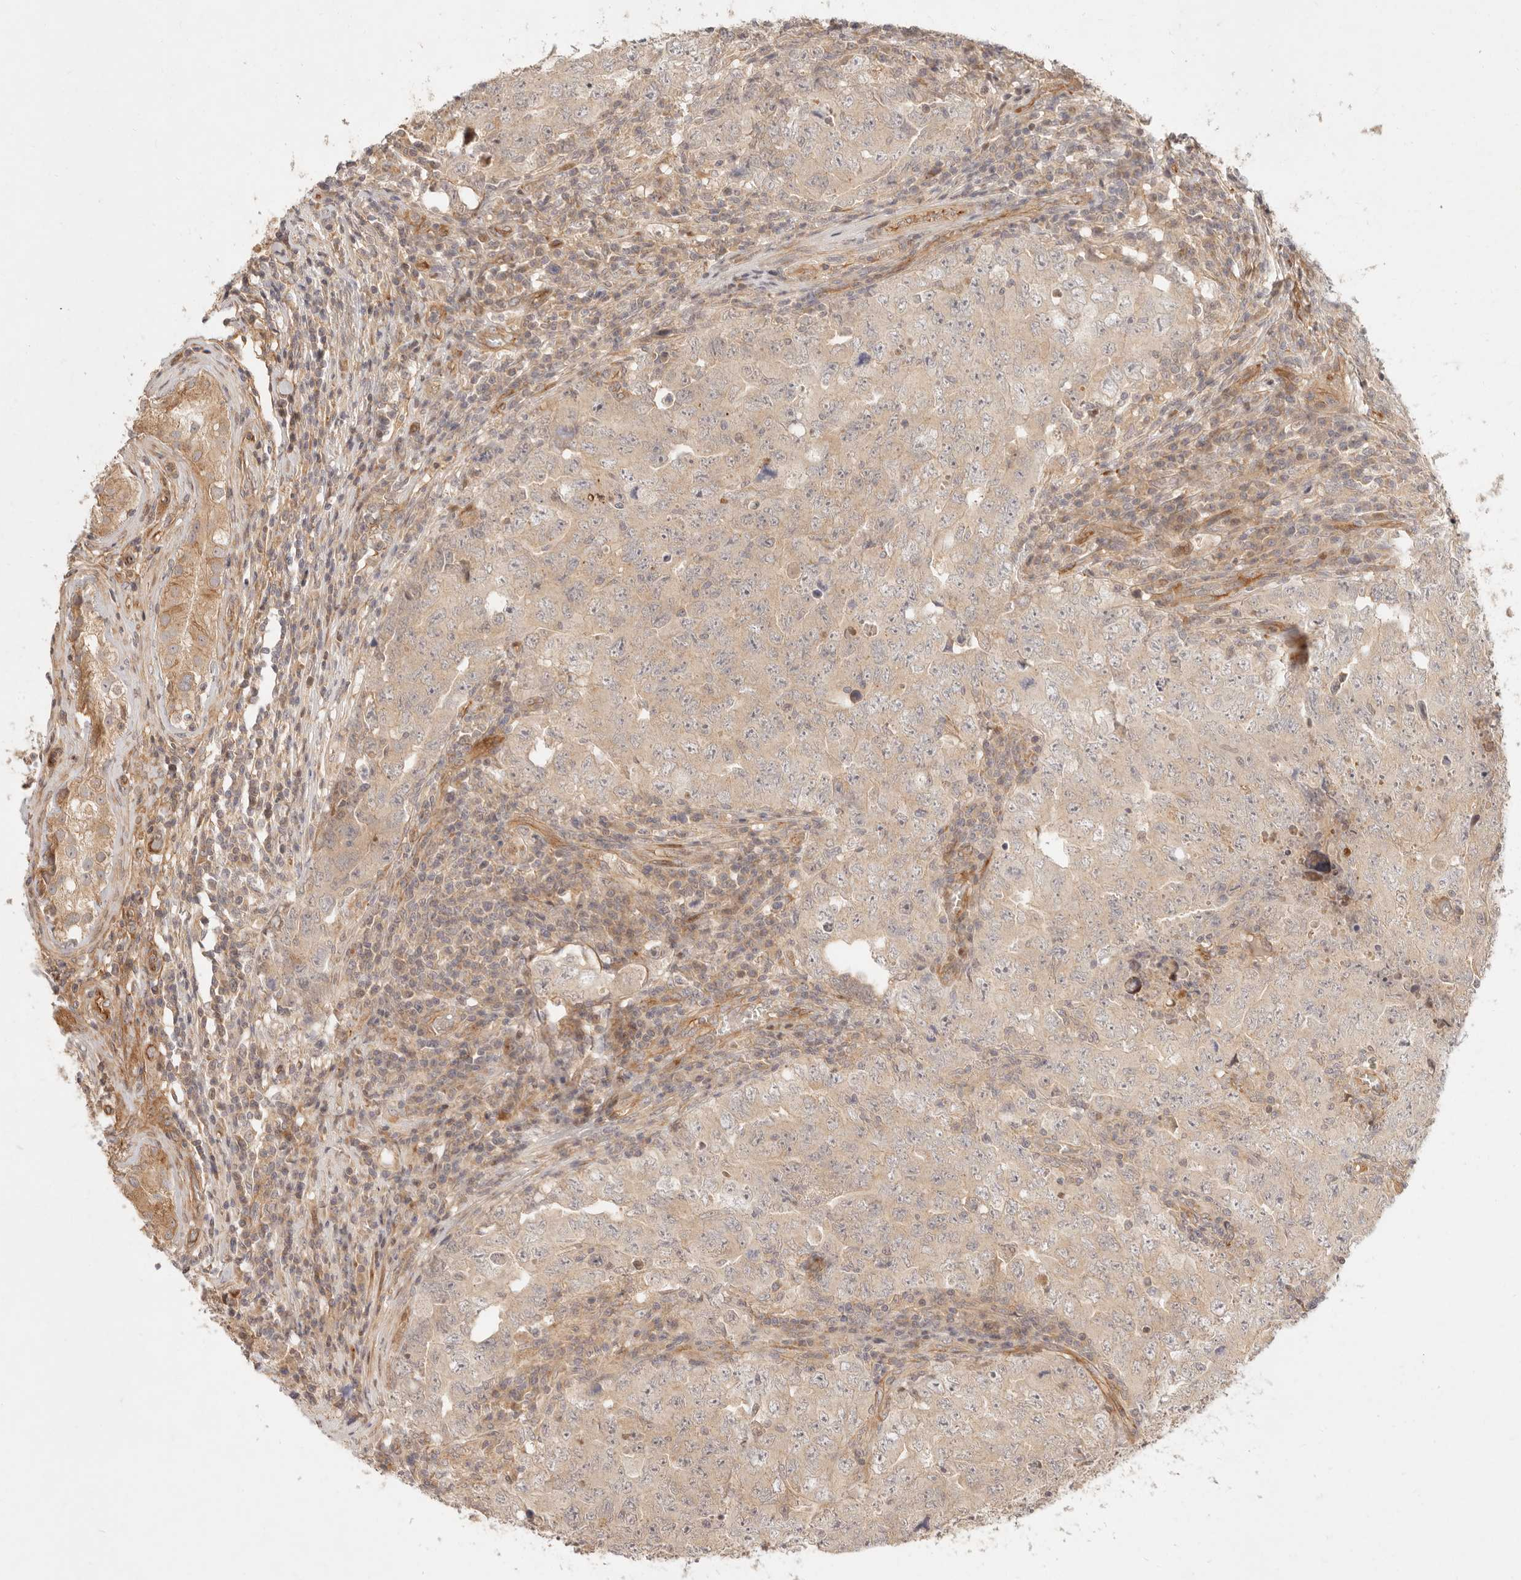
{"staining": {"intensity": "weak", "quantity": ">75%", "location": "cytoplasmic/membranous"}, "tissue": "testis cancer", "cell_type": "Tumor cells", "image_type": "cancer", "snomed": [{"axis": "morphology", "description": "Carcinoma, Embryonal, NOS"}, {"axis": "topography", "description": "Testis"}], "caption": "This image demonstrates IHC staining of testis cancer, with low weak cytoplasmic/membranous staining in about >75% of tumor cells.", "gene": "PPP1R3B", "patient": {"sex": "male", "age": 26}}